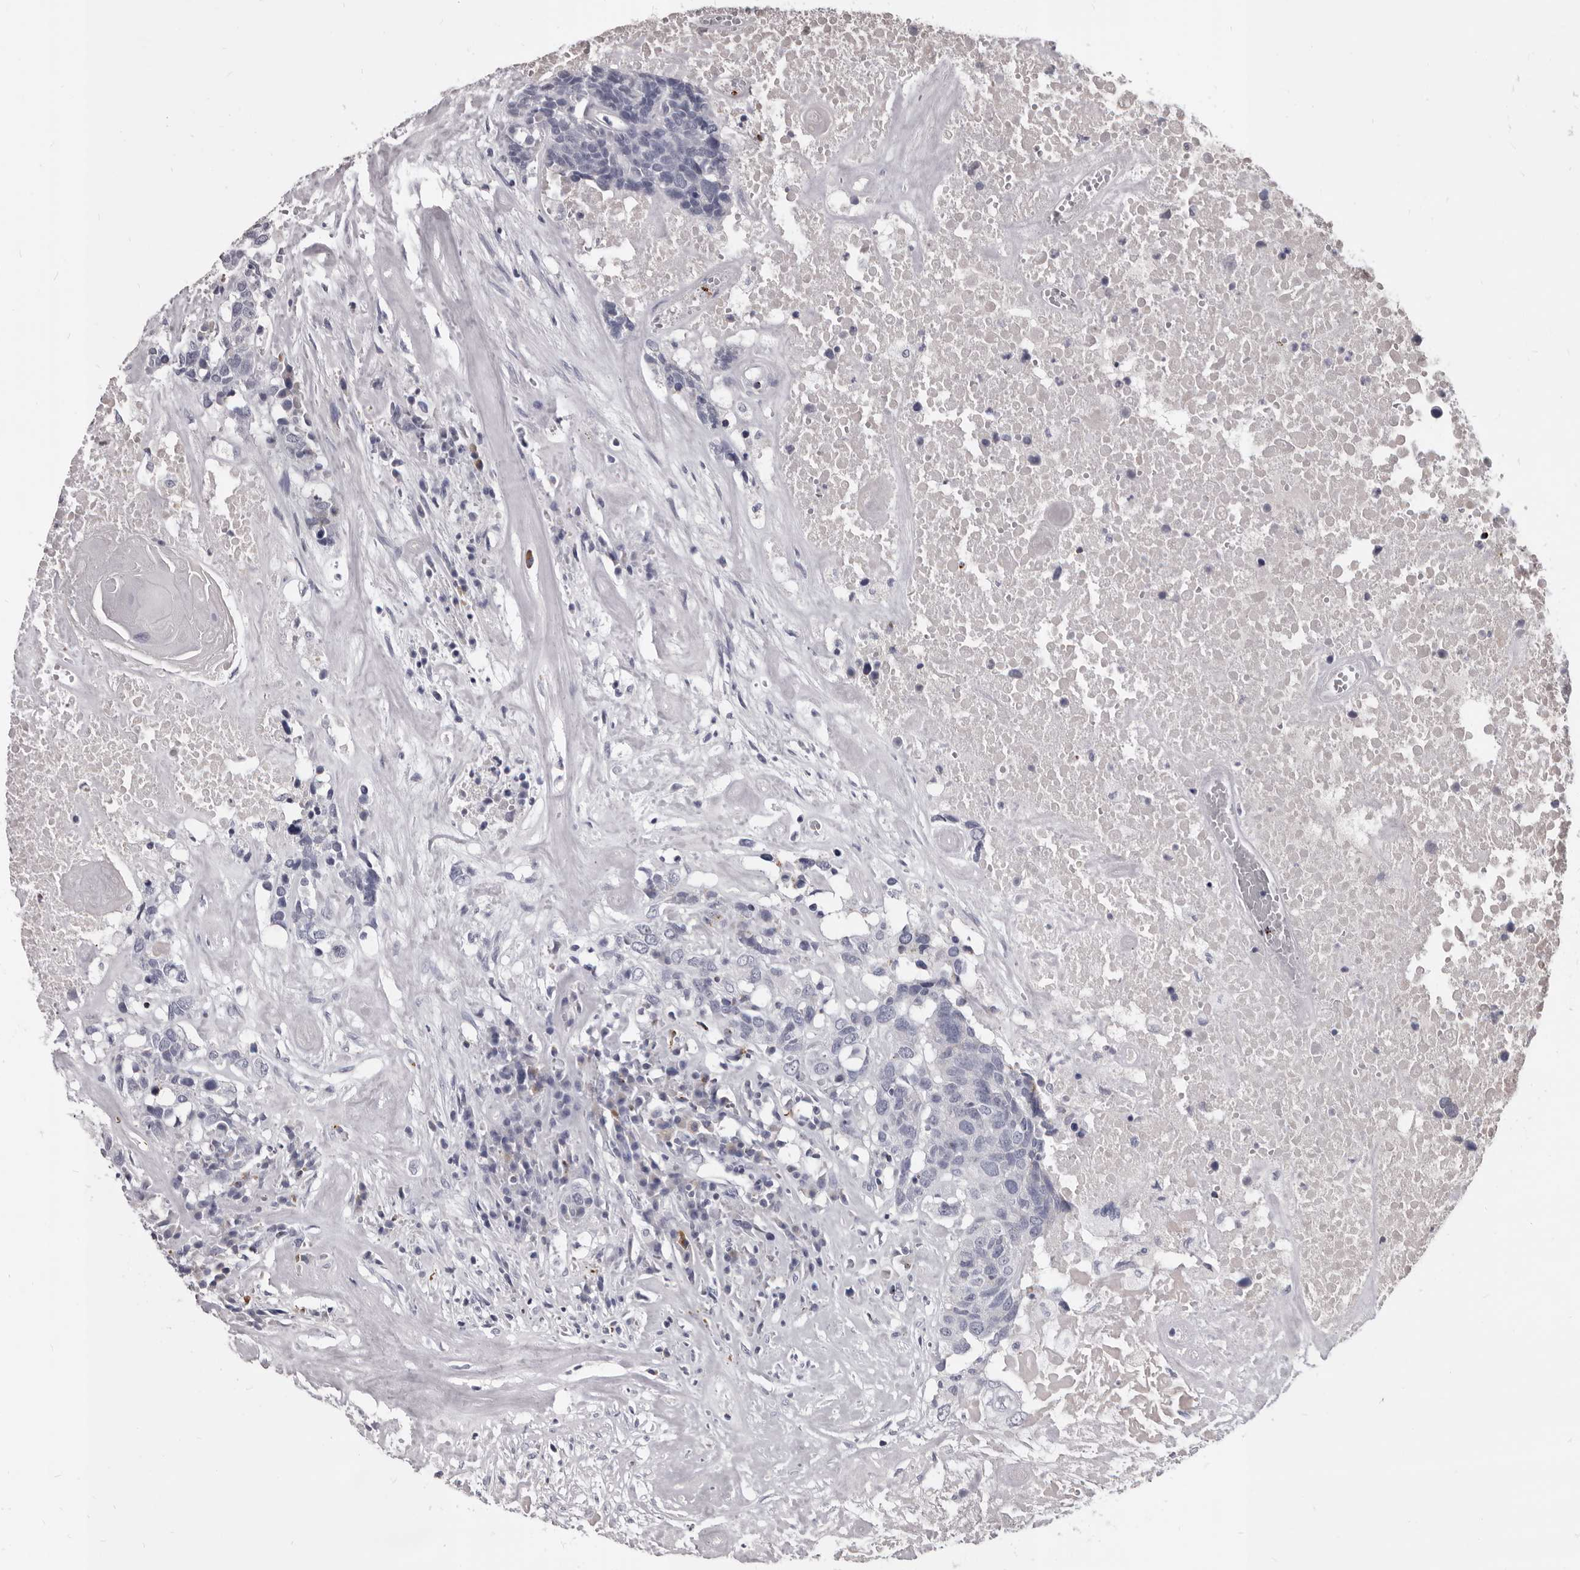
{"staining": {"intensity": "negative", "quantity": "none", "location": "none"}, "tissue": "head and neck cancer", "cell_type": "Tumor cells", "image_type": "cancer", "snomed": [{"axis": "morphology", "description": "Squamous cell carcinoma, NOS"}, {"axis": "topography", "description": "Head-Neck"}], "caption": "Tumor cells are negative for brown protein staining in head and neck cancer (squamous cell carcinoma). The staining was performed using DAB to visualize the protein expression in brown, while the nuclei were stained in blue with hematoxylin (Magnification: 20x).", "gene": "GZMH", "patient": {"sex": "male", "age": 66}}